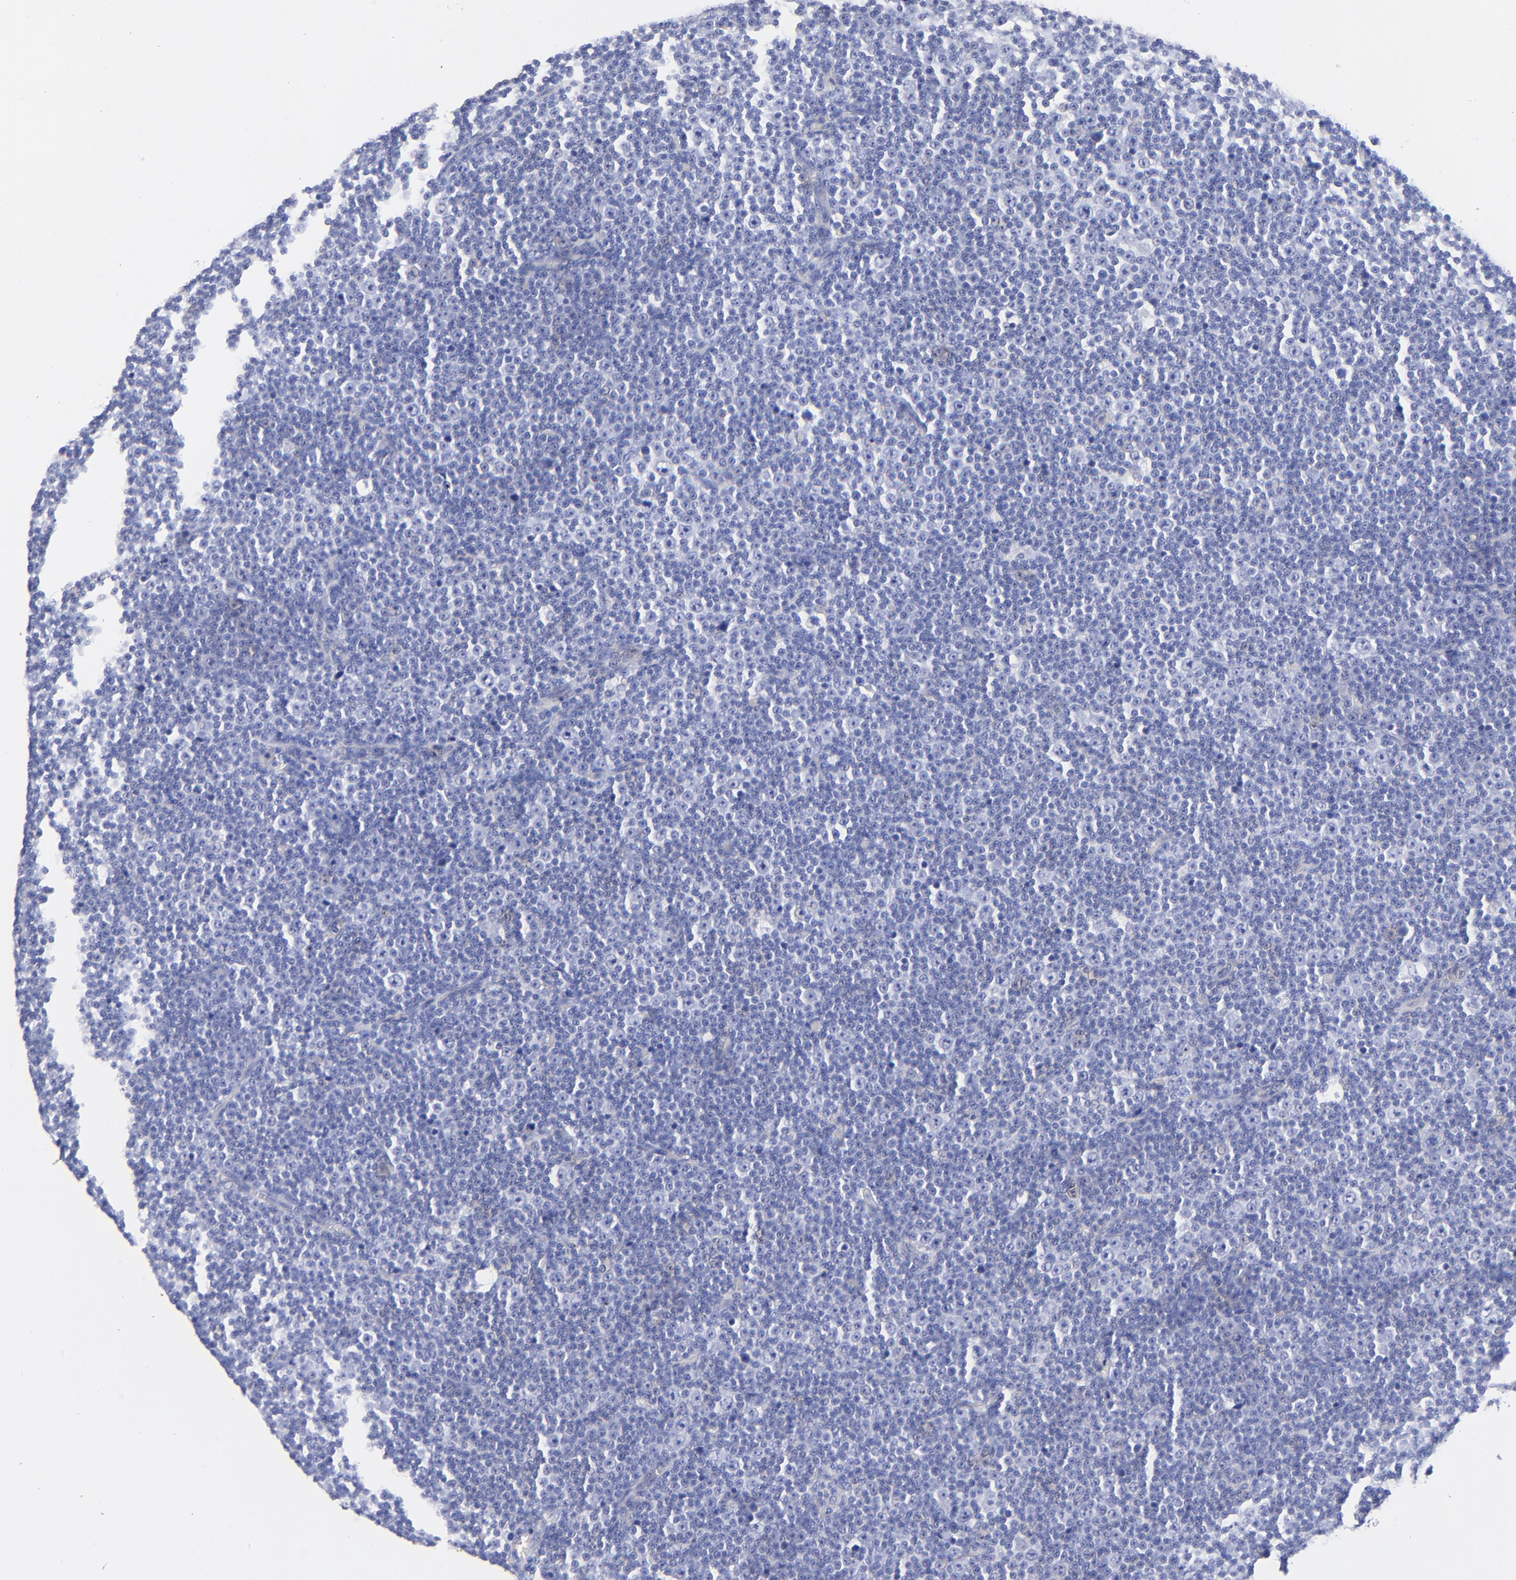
{"staining": {"intensity": "negative", "quantity": "none", "location": "none"}, "tissue": "lymphoma", "cell_type": "Tumor cells", "image_type": "cancer", "snomed": [{"axis": "morphology", "description": "Malignant lymphoma, non-Hodgkin's type, Low grade"}, {"axis": "topography", "description": "Lymph node"}], "caption": "Tumor cells show no significant expression in lymphoma. (DAB (3,3'-diaminobenzidine) immunohistochemistry with hematoxylin counter stain).", "gene": "HORMAD2", "patient": {"sex": "female", "age": 67}}